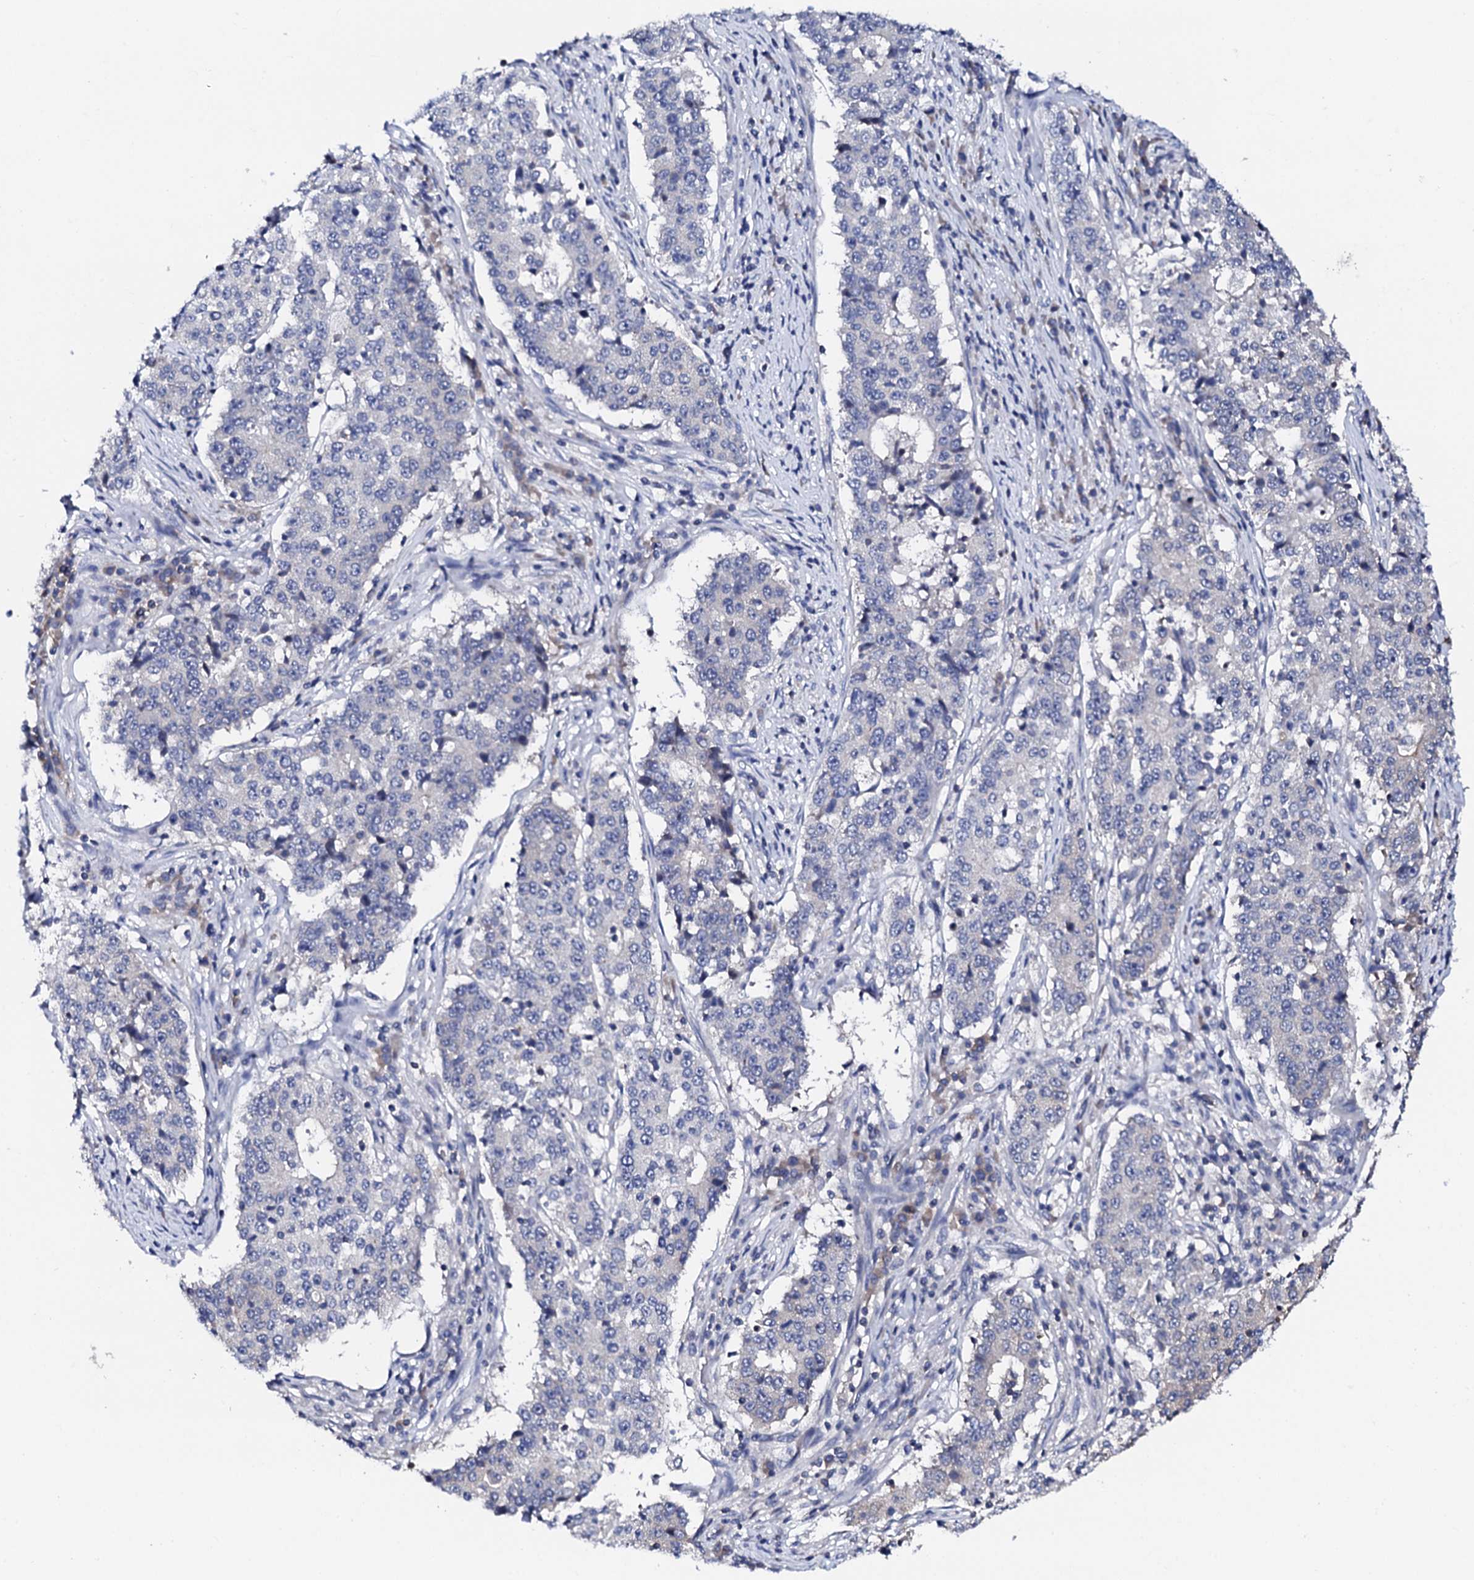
{"staining": {"intensity": "negative", "quantity": "none", "location": "none"}, "tissue": "stomach cancer", "cell_type": "Tumor cells", "image_type": "cancer", "snomed": [{"axis": "morphology", "description": "Adenocarcinoma, NOS"}, {"axis": "topography", "description": "Stomach"}], "caption": "Immunohistochemical staining of human stomach cancer (adenocarcinoma) shows no significant positivity in tumor cells. (IHC, brightfield microscopy, high magnification).", "gene": "NUP58", "patient": {"sex": "male", "age": 59}}